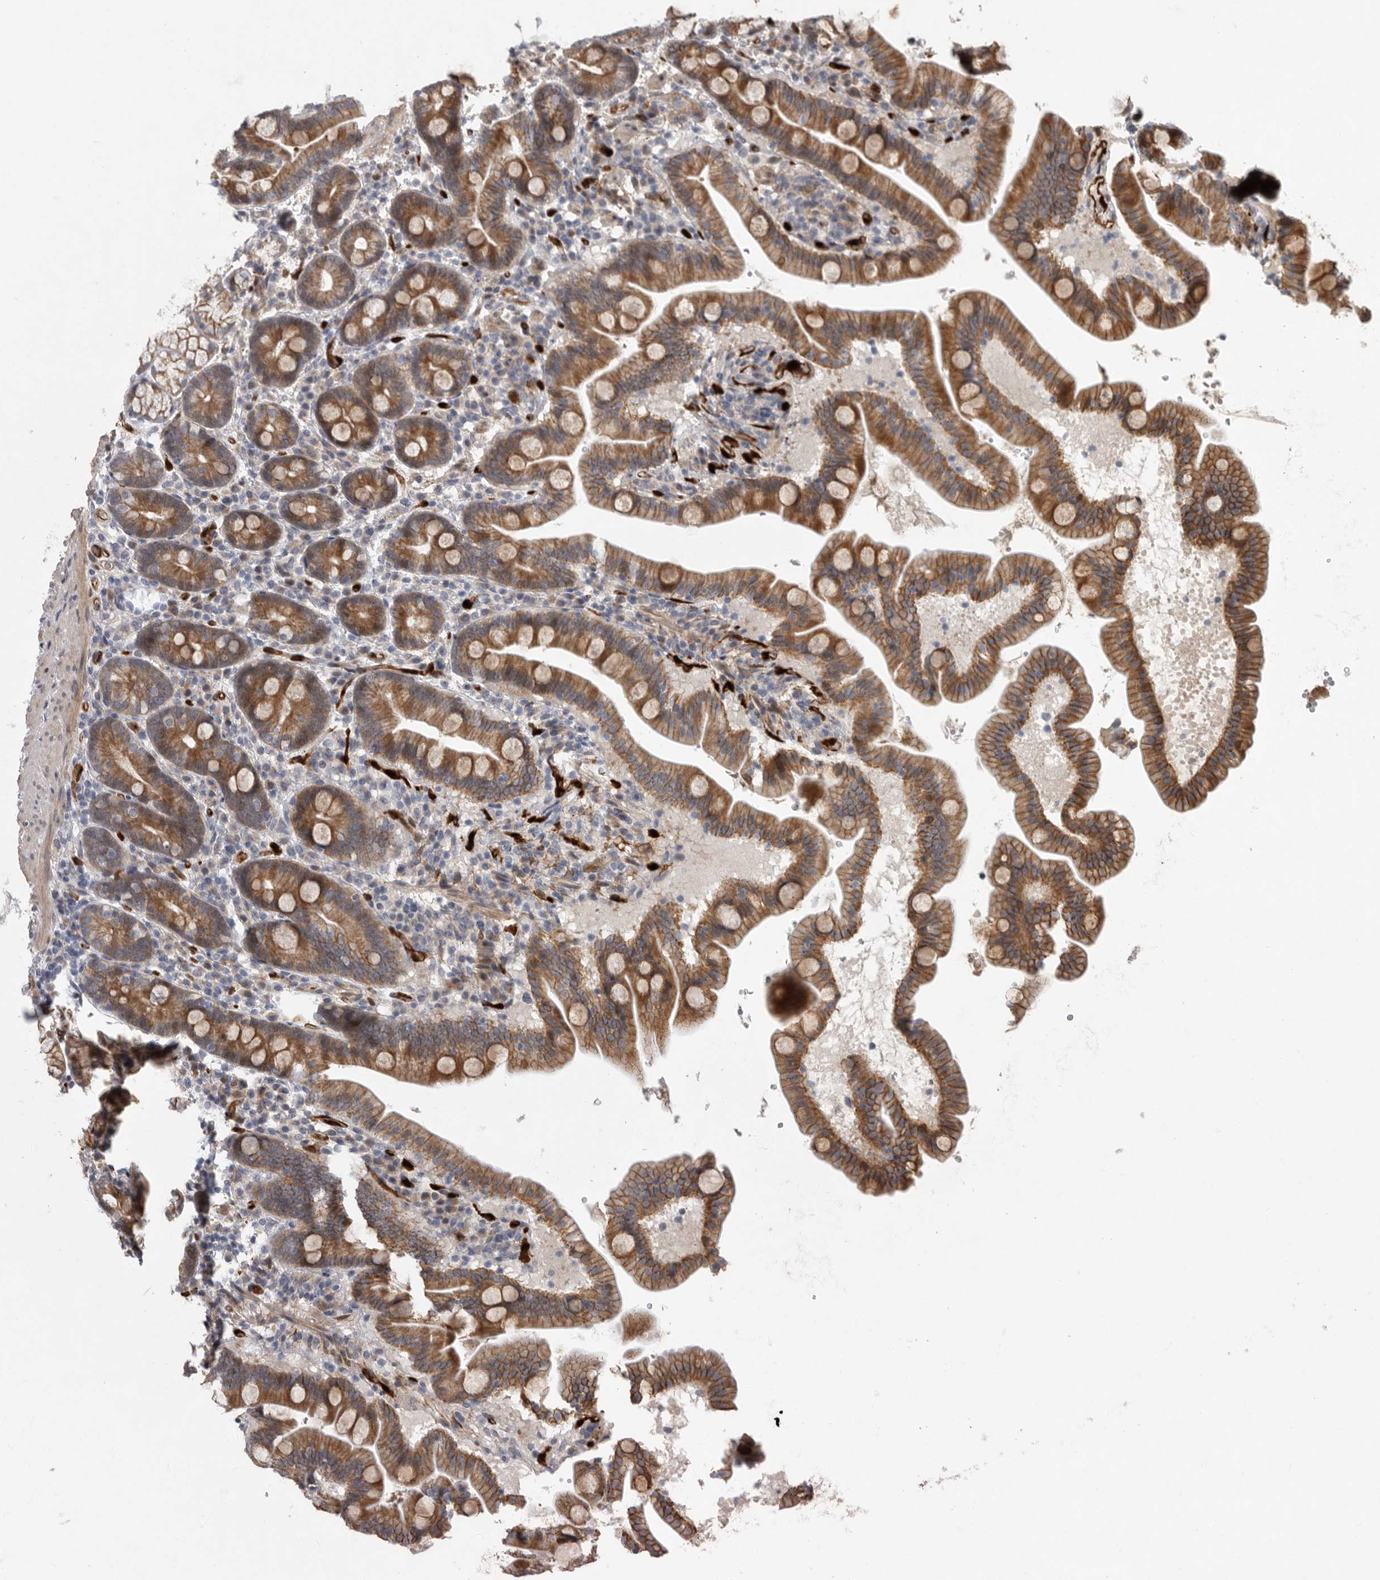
{"staining": {"intensity": "moderate", "quantity": ">75%", "location": "cytoplasmic/membranous"}, "tissue": "duodenum", "cell_type": "Glandular cells", "image_type": "normal", "snomed": [{"axis": "morphology", "description": "Normal tissue, NOS"}, {"axis": "topography", "description": "Duodenum"}], "caption": "Immunohistochemistry photomicrograph of benign human duodenum stained for a protein (brown), which exhibits medium levels of moderate cytoplasmic/membranous positivity in approximately >75% of glandular cells.", "gene": "MPDZ", "patient": {"sex": "male", "age": 54}}